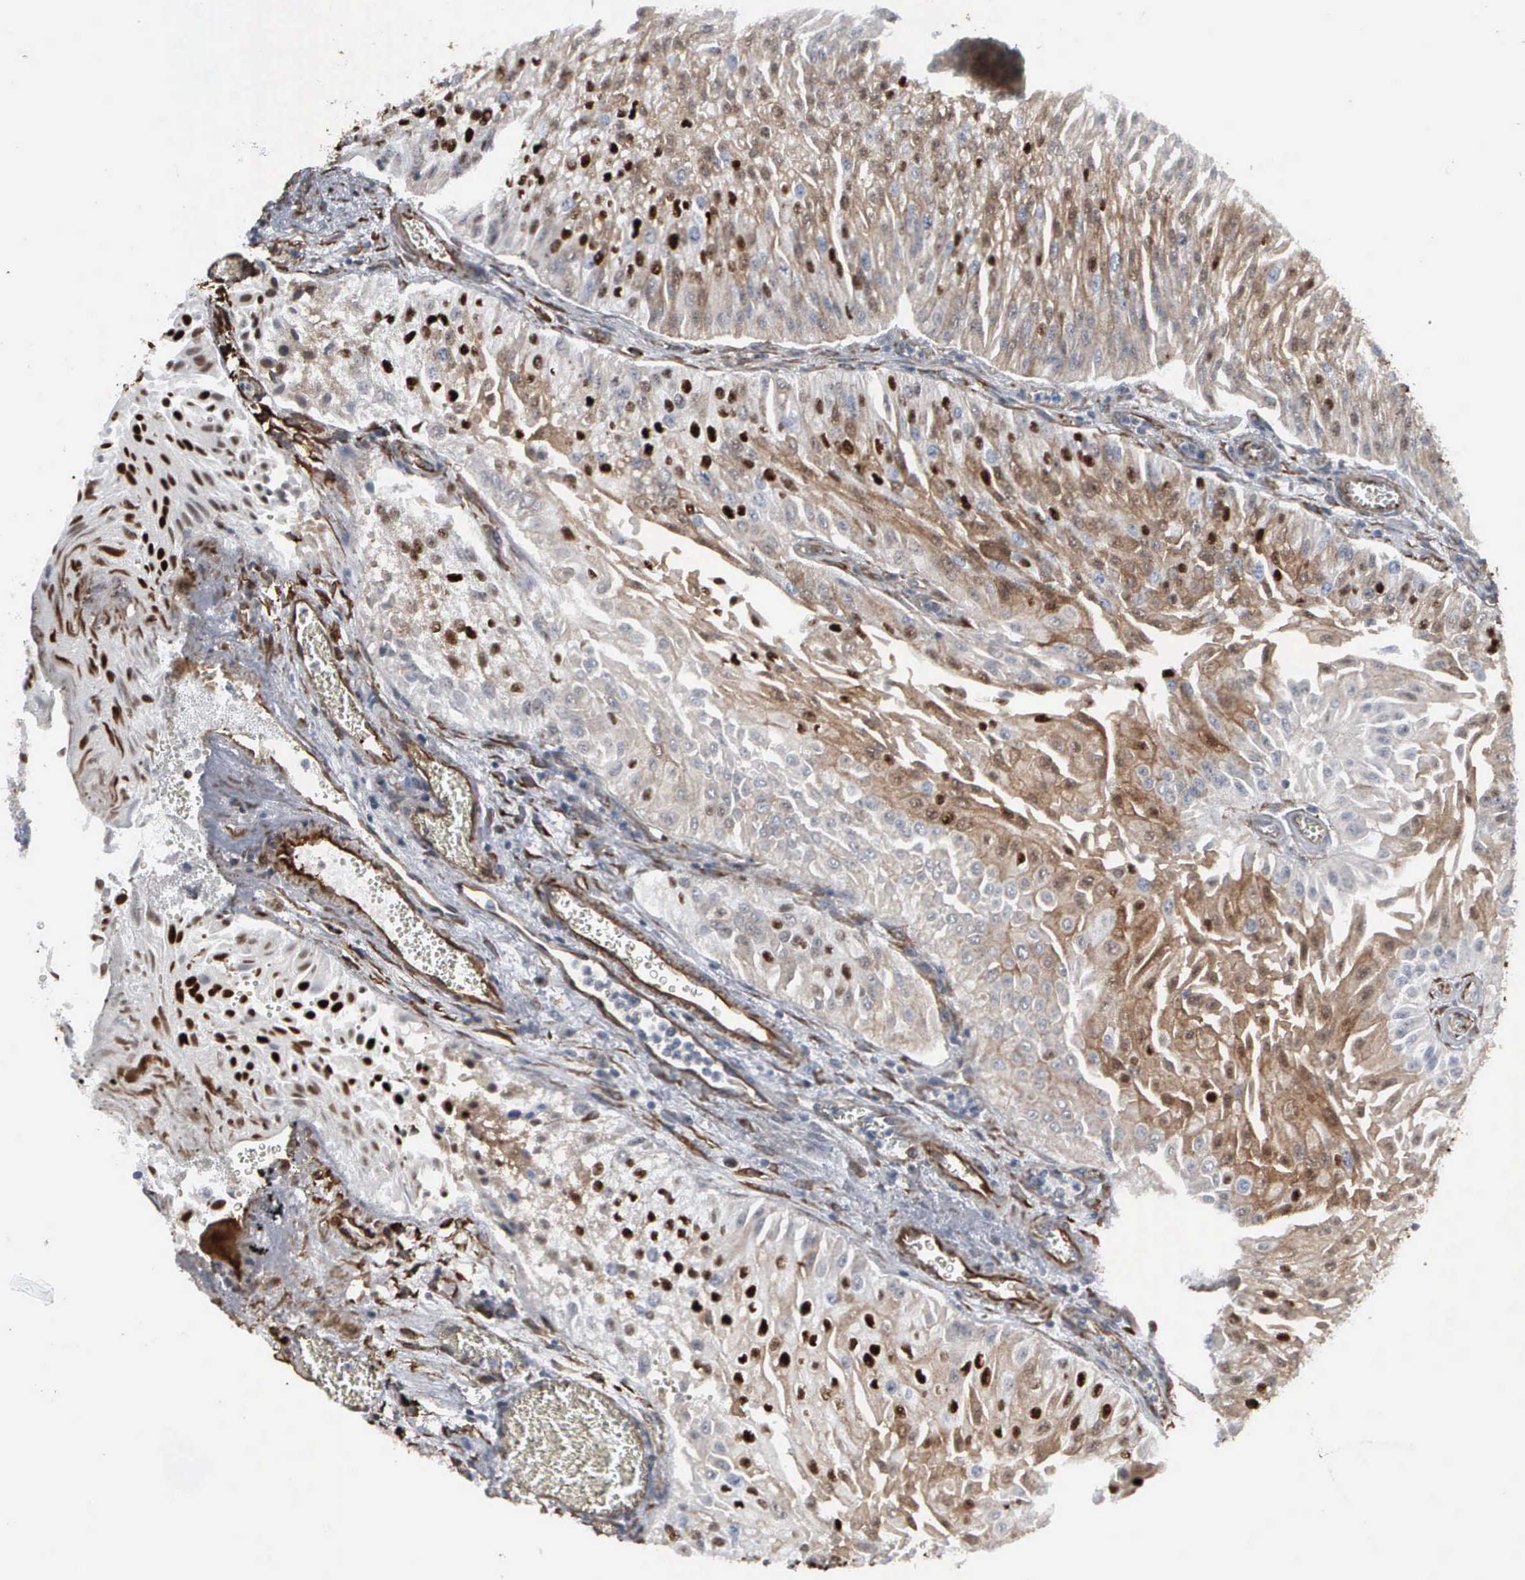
{"staining": {"intensity": "moderate", "quantity": "<25%", "location": "cytoplasmic/membranous,nuclear"}, "tissue": "urothelial cancer", "cell_type": "Tumor cells", "image_type": "cancer", "snomed": [{"axis": "morphology", "description": "Urothelial carcinoma, Low grade"}, {"axis": "topography", "description": "Urinary bladder"}], "caption": "Immunohistochemistry (IHC) histopathology image of neoplastic tissue: human urothelial carcinoma (low-grade) stained using immunohistochemistry reveals low levels of moderate protein expression localized specifically in the cytoplasmic/membranous and nuclear of tumor cells, appearing as a cytoplasmic/membranous and nuclear brown color.", "gene": "CCNE1", "patient": {"sex": "male", "age": 86}}